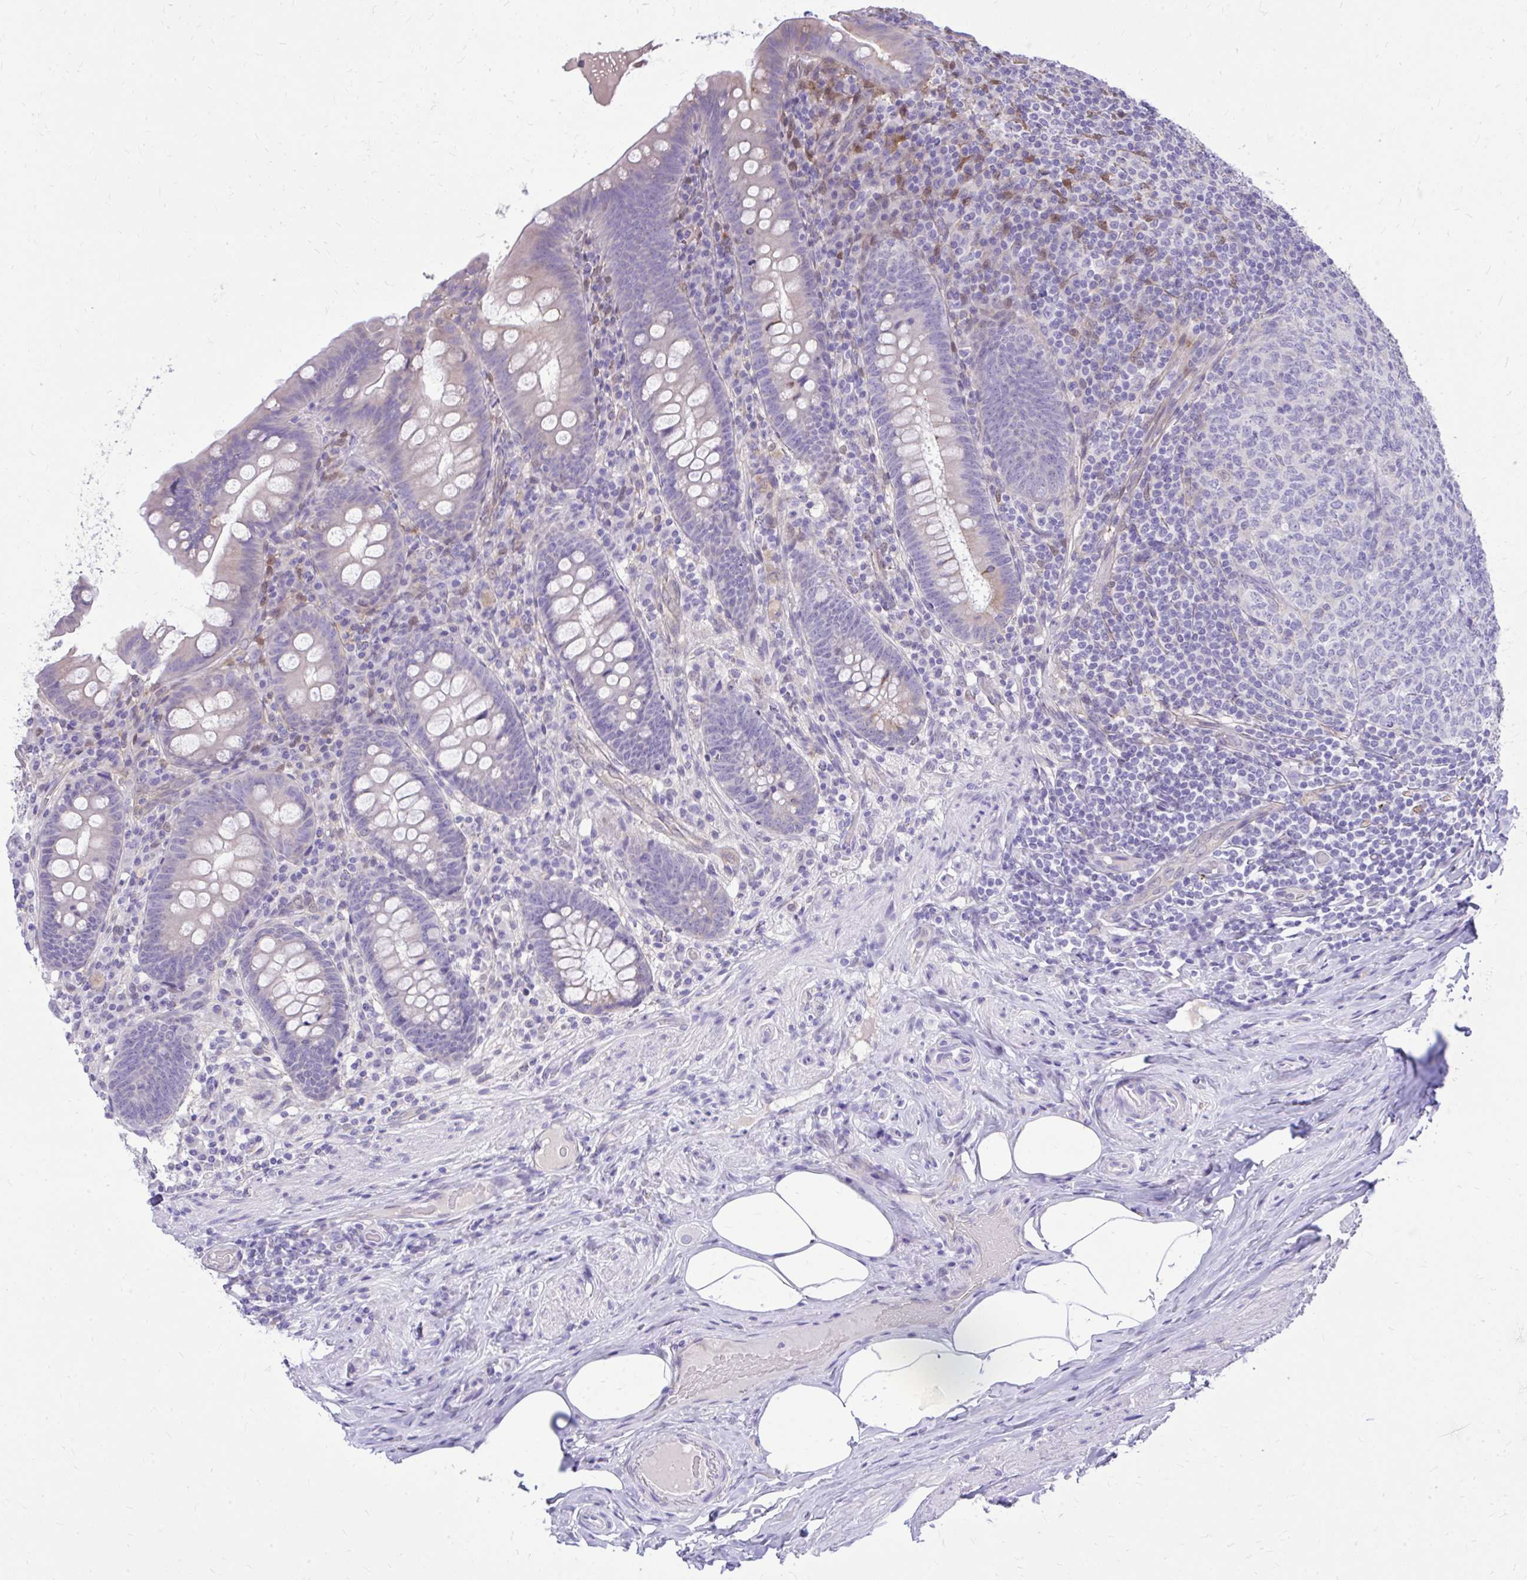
{"staining": {"intensity": "negative", "quantity": "none", "location": "none"}, "tissue": "appendix", "cell_type": "Glandular cells", "image_type": "normal", "snomed": [{"axis": "morphology", "description": "Normal tissue, NOS"}, {"axis": "topography", "description": "Appendix"}], "caption": "A high-resolution photomicrograph shows immunohistochemistry (IHC) staining of benign appendix, which displays no significant expression in glandular cells.", "gene": "NNMT", "patient": {"sex": "male", "age": 71}}